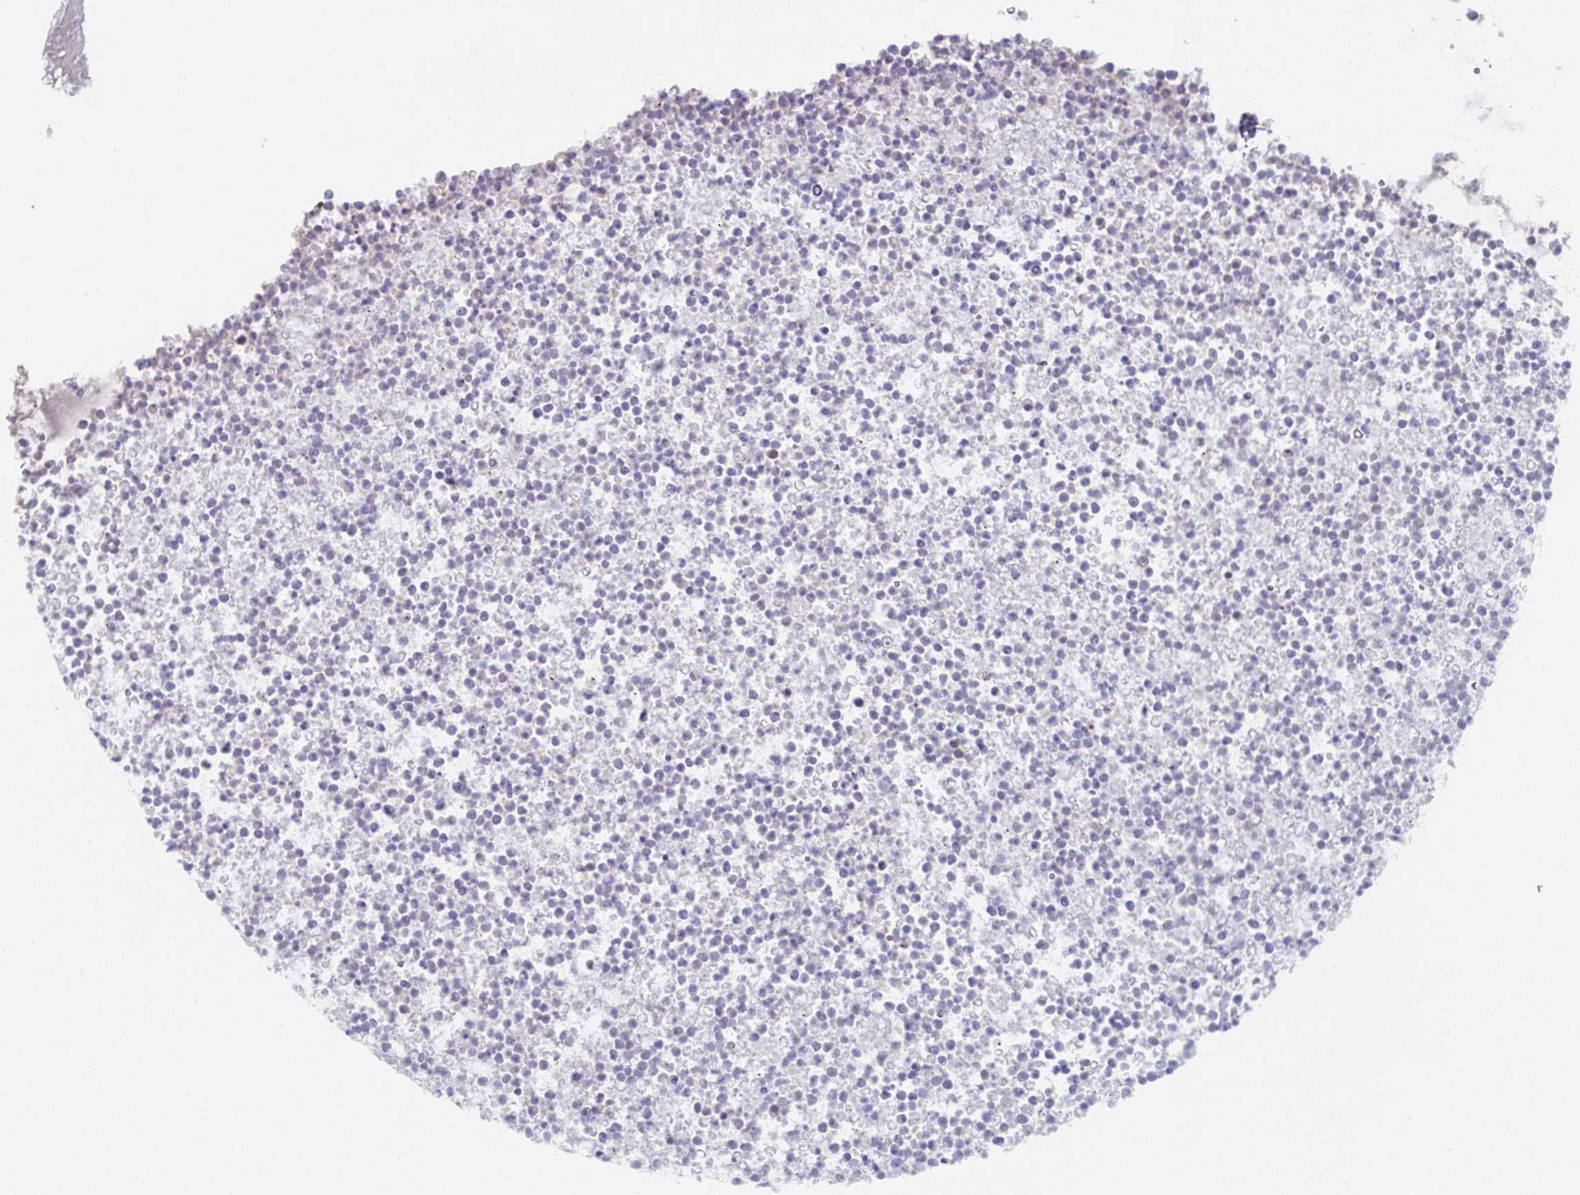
{"staining": {"intensity": "negative", "quantity": "none", "location": "none"}, "tissue": "bronchus", "cell_type": "Respiratory epithelial cells", "image_type": "normal", "snomed": [{"axis": "morphology", "description": "Normal tissue, NOS"}, {"axis": "topography", "description": "Cartilage tissue"}, {"axis": "topography", "description": "Bronchus"}], "caption": "The micrograph reveals no significant expression in respiratory epithelial cells of bronchus.", "gene": "AMPD2", "patient": {"sex": "male", "age": 56}}